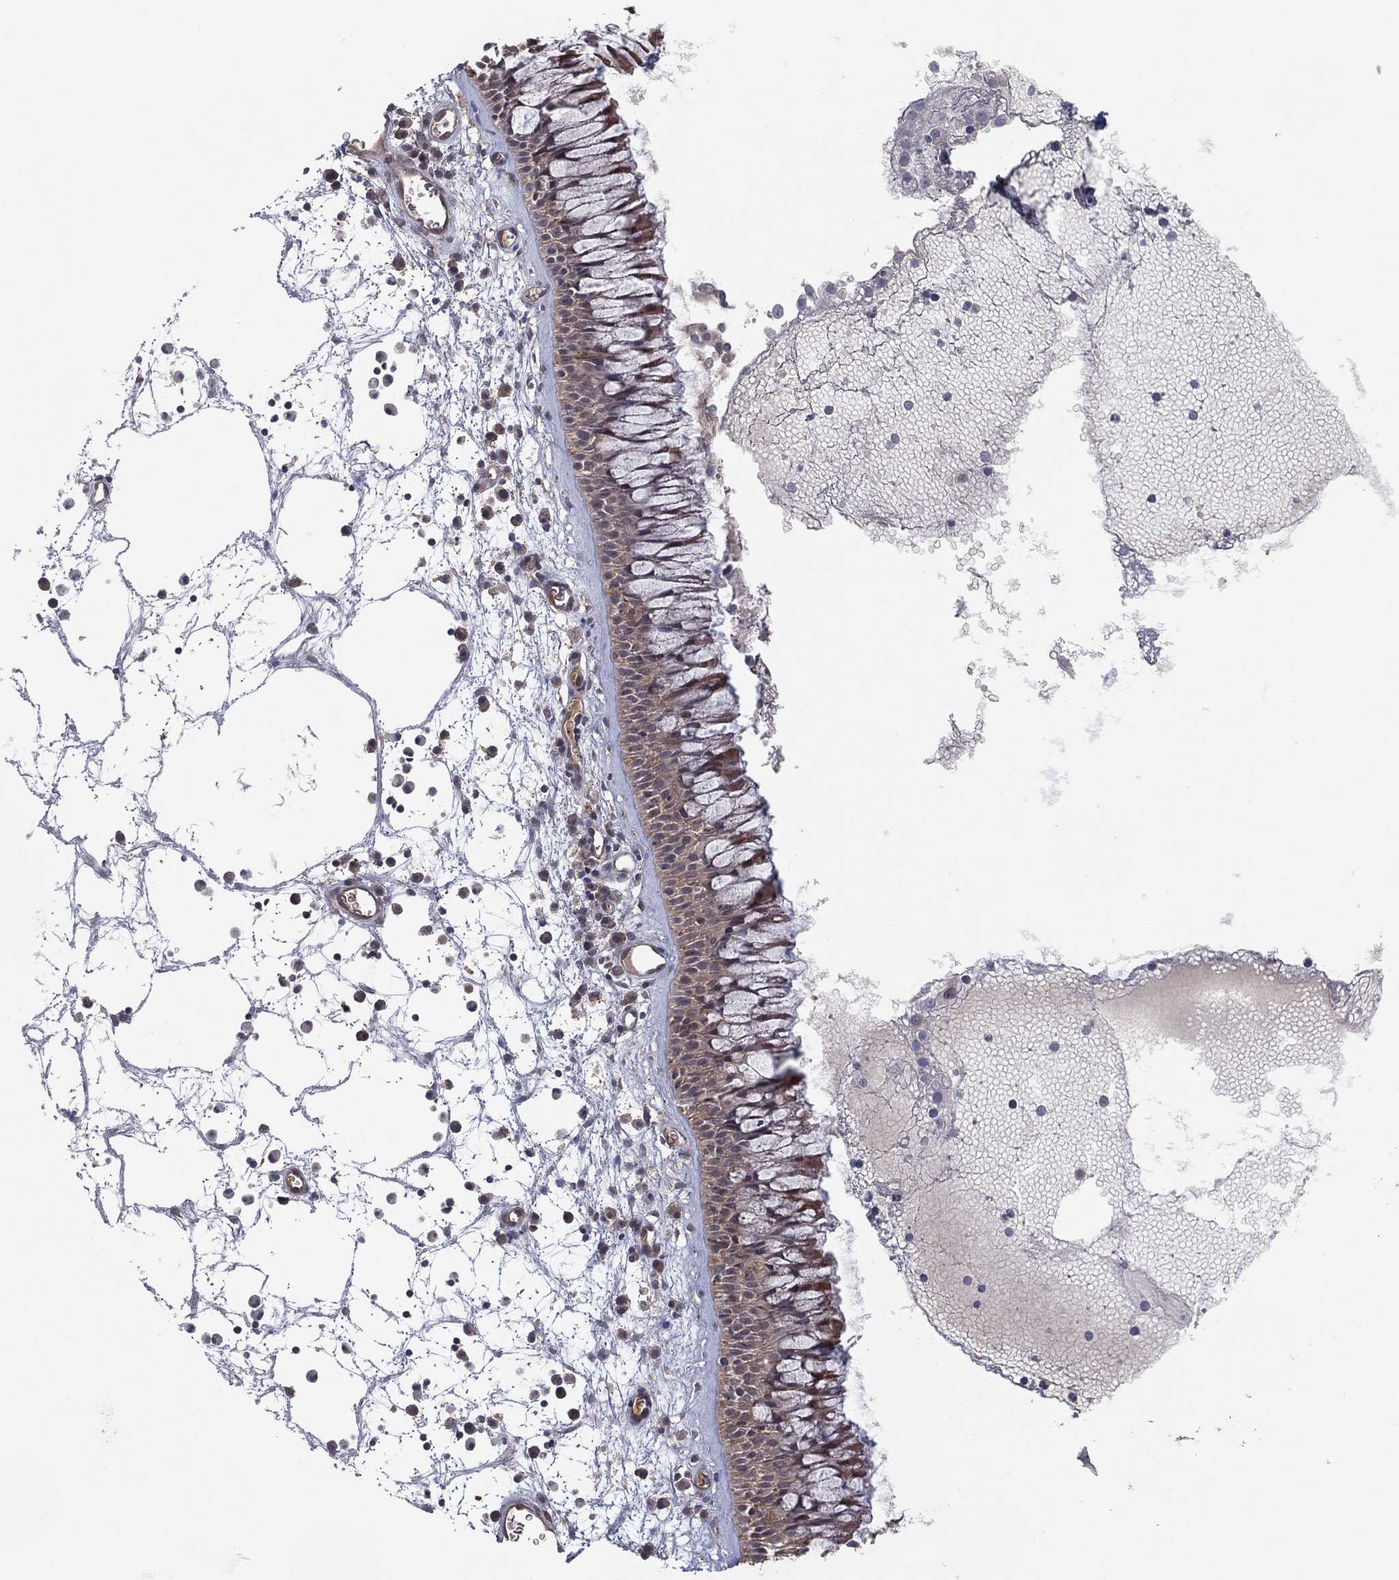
{"staining": {"intensity": "moderate", "quantity": "25%-75%", "location": "cytoplasmic/membranous"}, "tissue": "nasopharynx", "cell_type": "Respiratory epithelial cells", "image_type": "normal", "snomed": [{"axis": "morphology", "description": "Normal tissue, NOS"}, {"axis": "topography", "description": "Nasopharynx"}], "caption": "This histopathology image reveals benign nasopharynx stained with IHC to label a protein in brown. The cytoplasmic/membranous of respiratory epithelial cells show moderate positivity for the protein. Nuclei are counter-stained blue.", "gene": "PSMG4", "patient": {"sex": "male", "age": 69}}